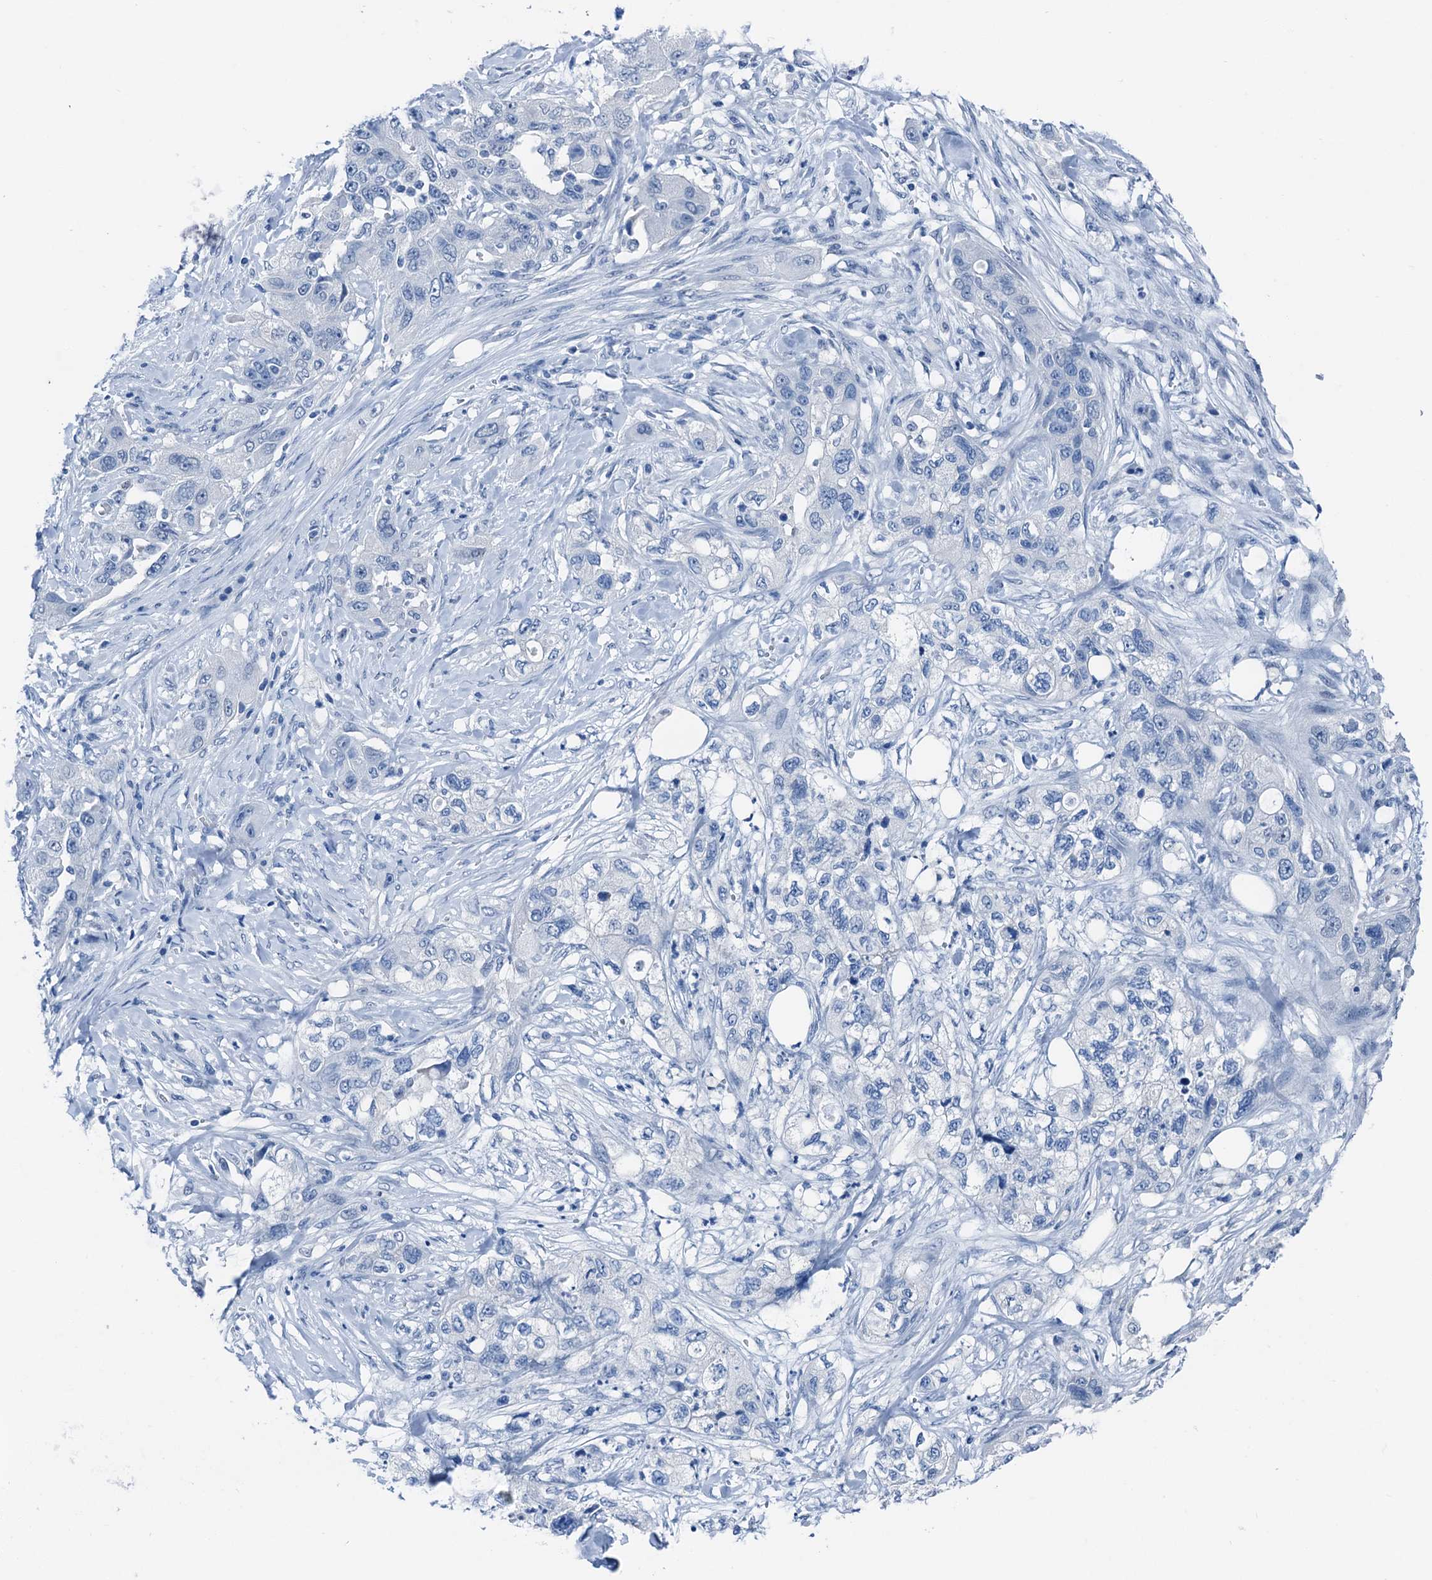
{"staining": {"intensity": "negative", "quantity": "none", "location": "none"}, "tissue": "pancreatic cancer", "cell_type": "Tumor cells", "image_type": "cancer", "snomed": [{"axis": "morphology", "description": "Adenocarcinoma, NOS"}, {"axis": "topography", "description": "Pancreas"}], "caption": "Human pancreatic adenocarcinoma stained for a protein using immunohistochemistry (IHC) shows no expression in tumor cells.", "gene": "CBLN3", "patient": {"sex": "female", "age": 78}}